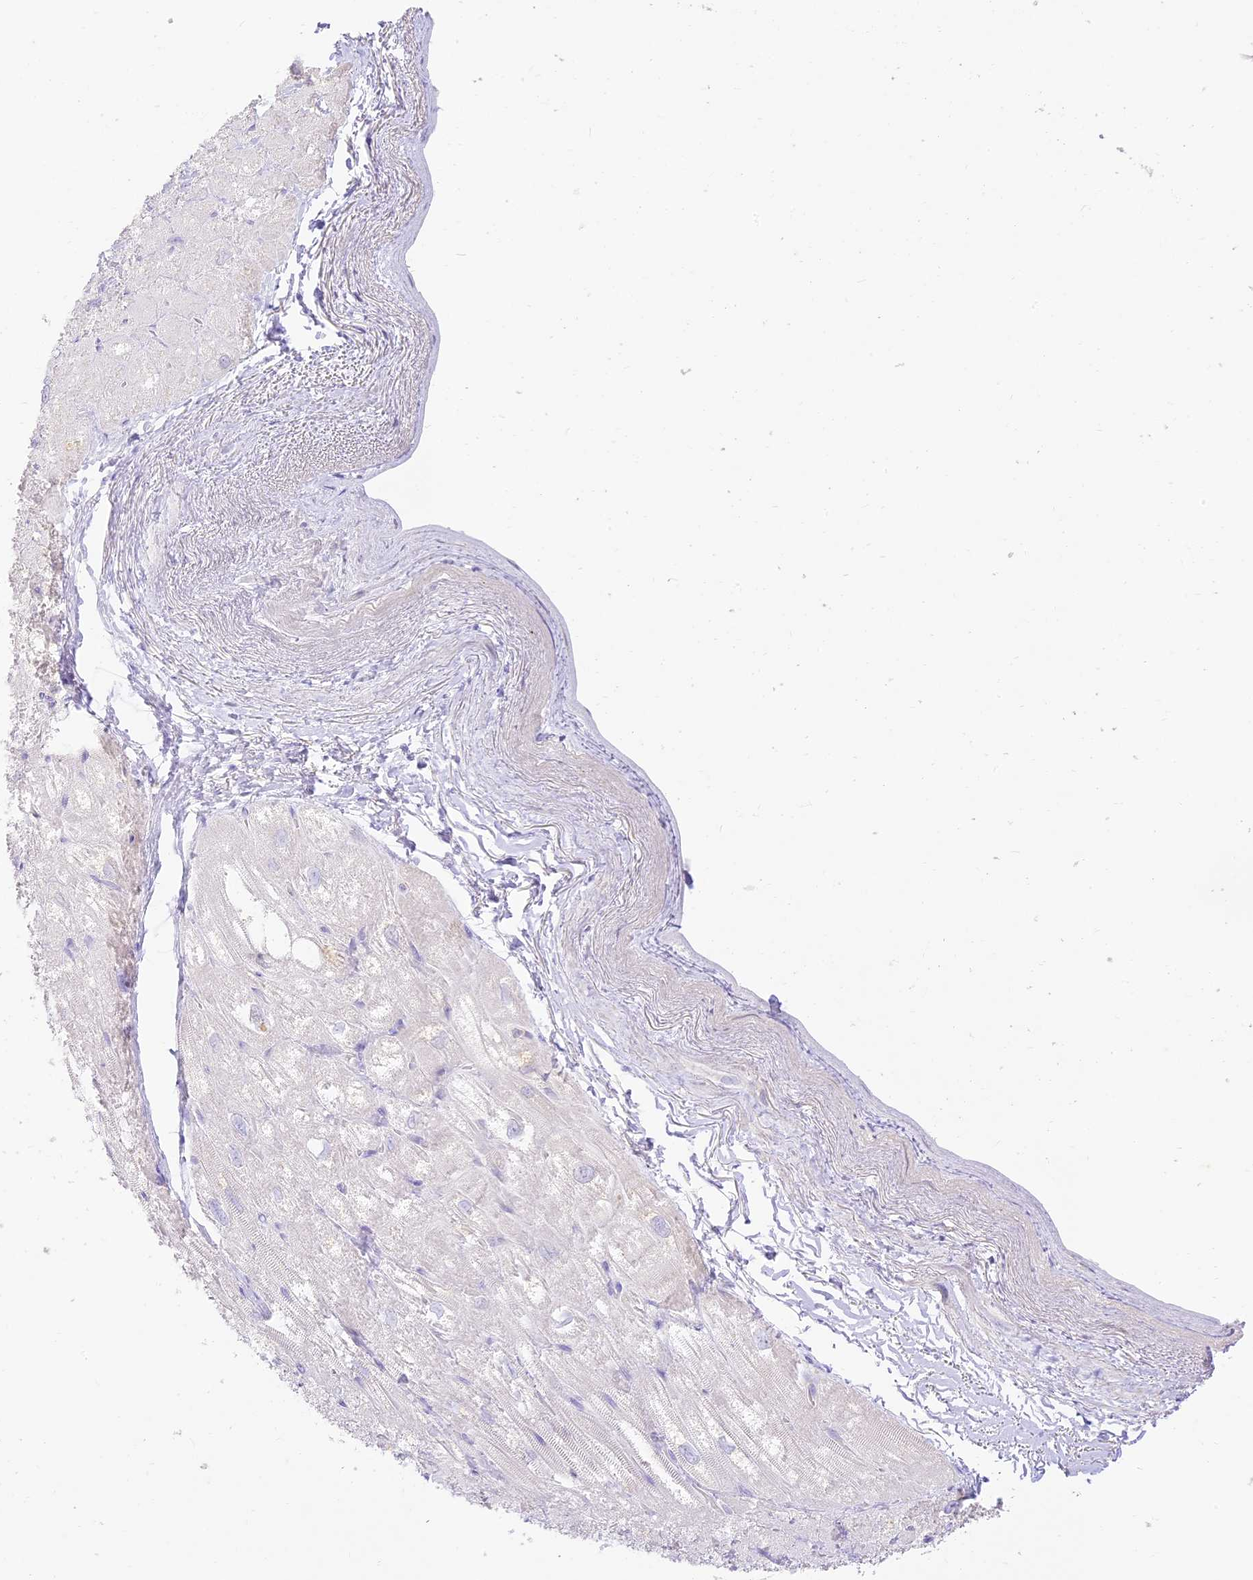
{"staining": {"intensity": "moderate", "quantity": "<25%", "location": "cytoplasmic/membranous"}, "tissue": "heart muscle", "cell_type": "Cardiomyocytes", "image_type": "normal", "snomed": [{"axis": "morphology", "description": "Normal tissue, NOS"}, {"axis": "topography", "description": "Heart"}], "caption": "This photomicrograph demonstrates immunohistochemistry (IHC) staining of benign heart muscle, with low moderate cytoplasmic/membranous expression in approximately <25% of cardiomyocytes.", "gene": "SEC13", "patient": {"sex": "male", "age": 50}}